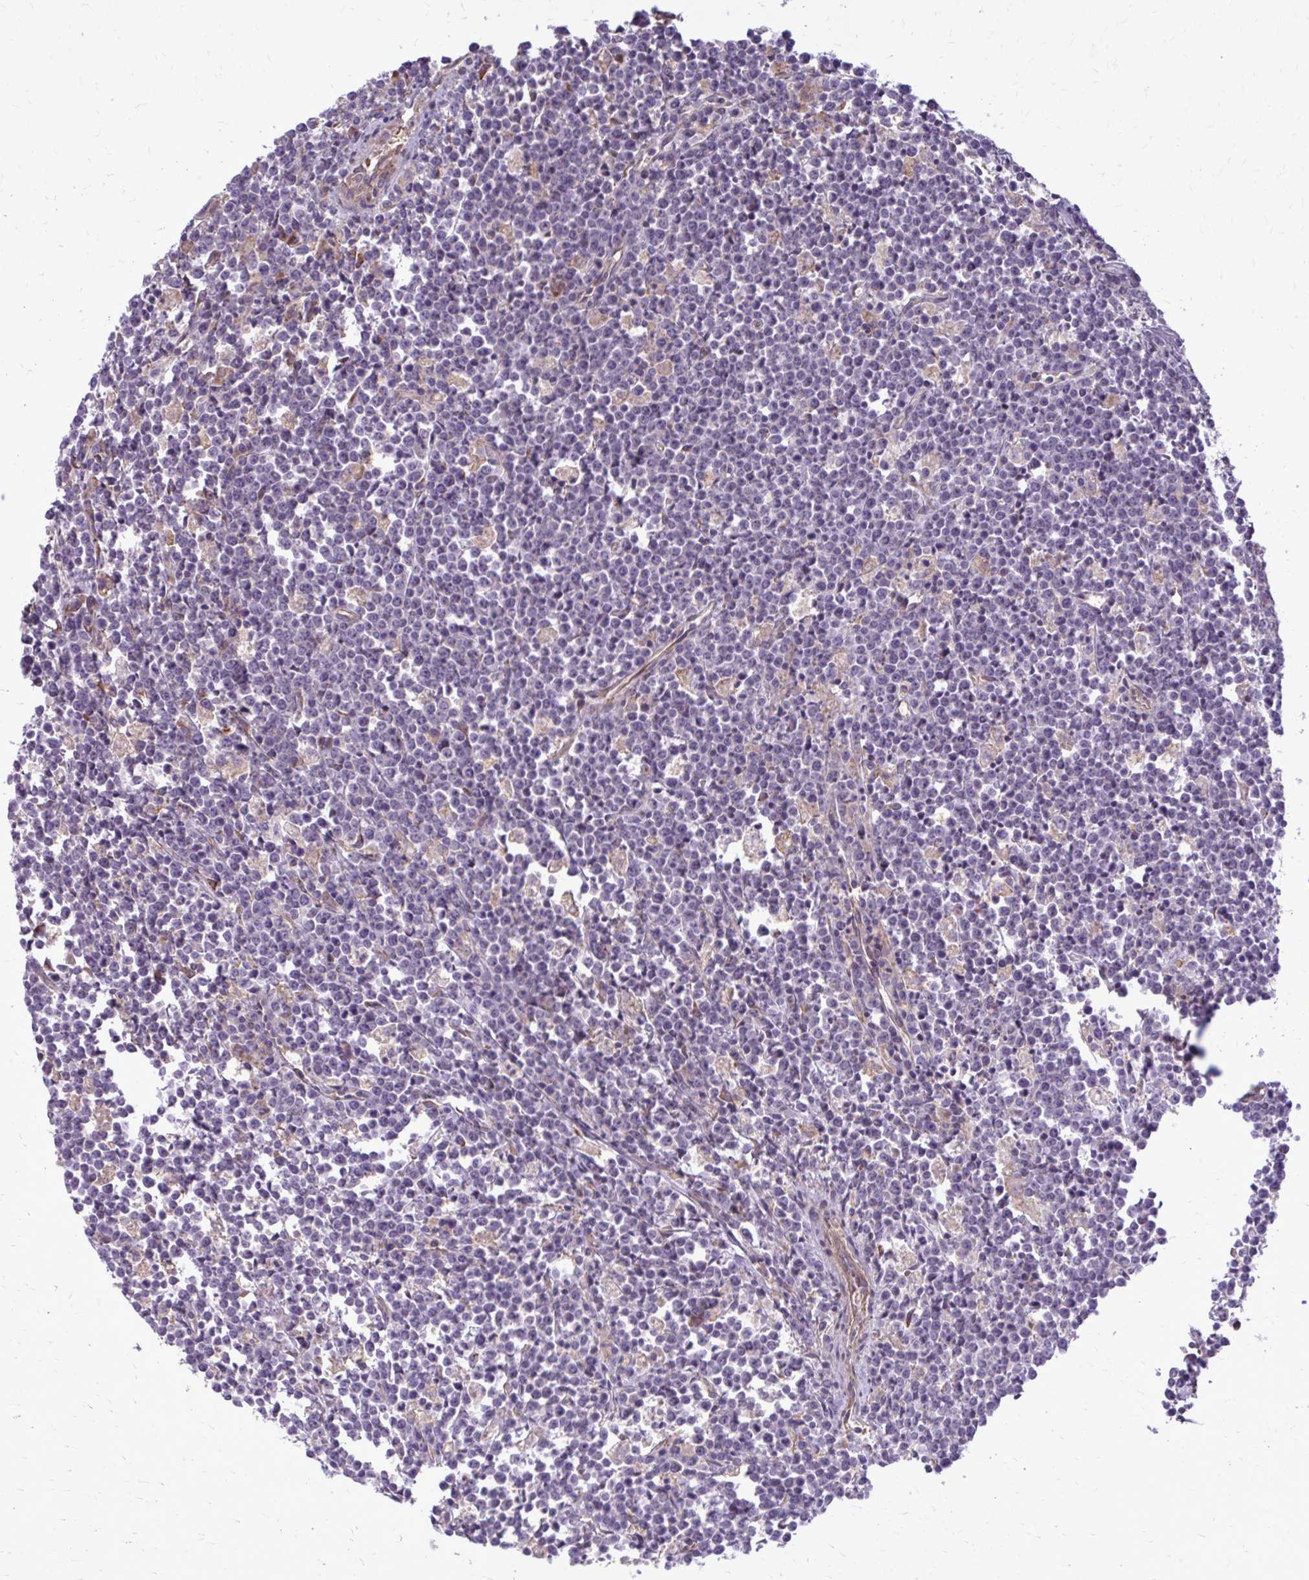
{"staining": {"intensity": "negative", "quantity": "none", "location": "none"}, "tissue": "lymphoma", "cell_type": "Tumor cells", "image_type": "cancer", "snomed": [{"axis": "morphology", "description": "Malignant lymphoma, non-Hodgkin's type, High grade"}, {"axis": "topography", "description": "Small intestine"}], "caption": "Protein analysis of lymphoma demonstrates no significant staining in tumor cells.", "gene": "SNF8", "patient": {"sex": "female", "age": 56}}